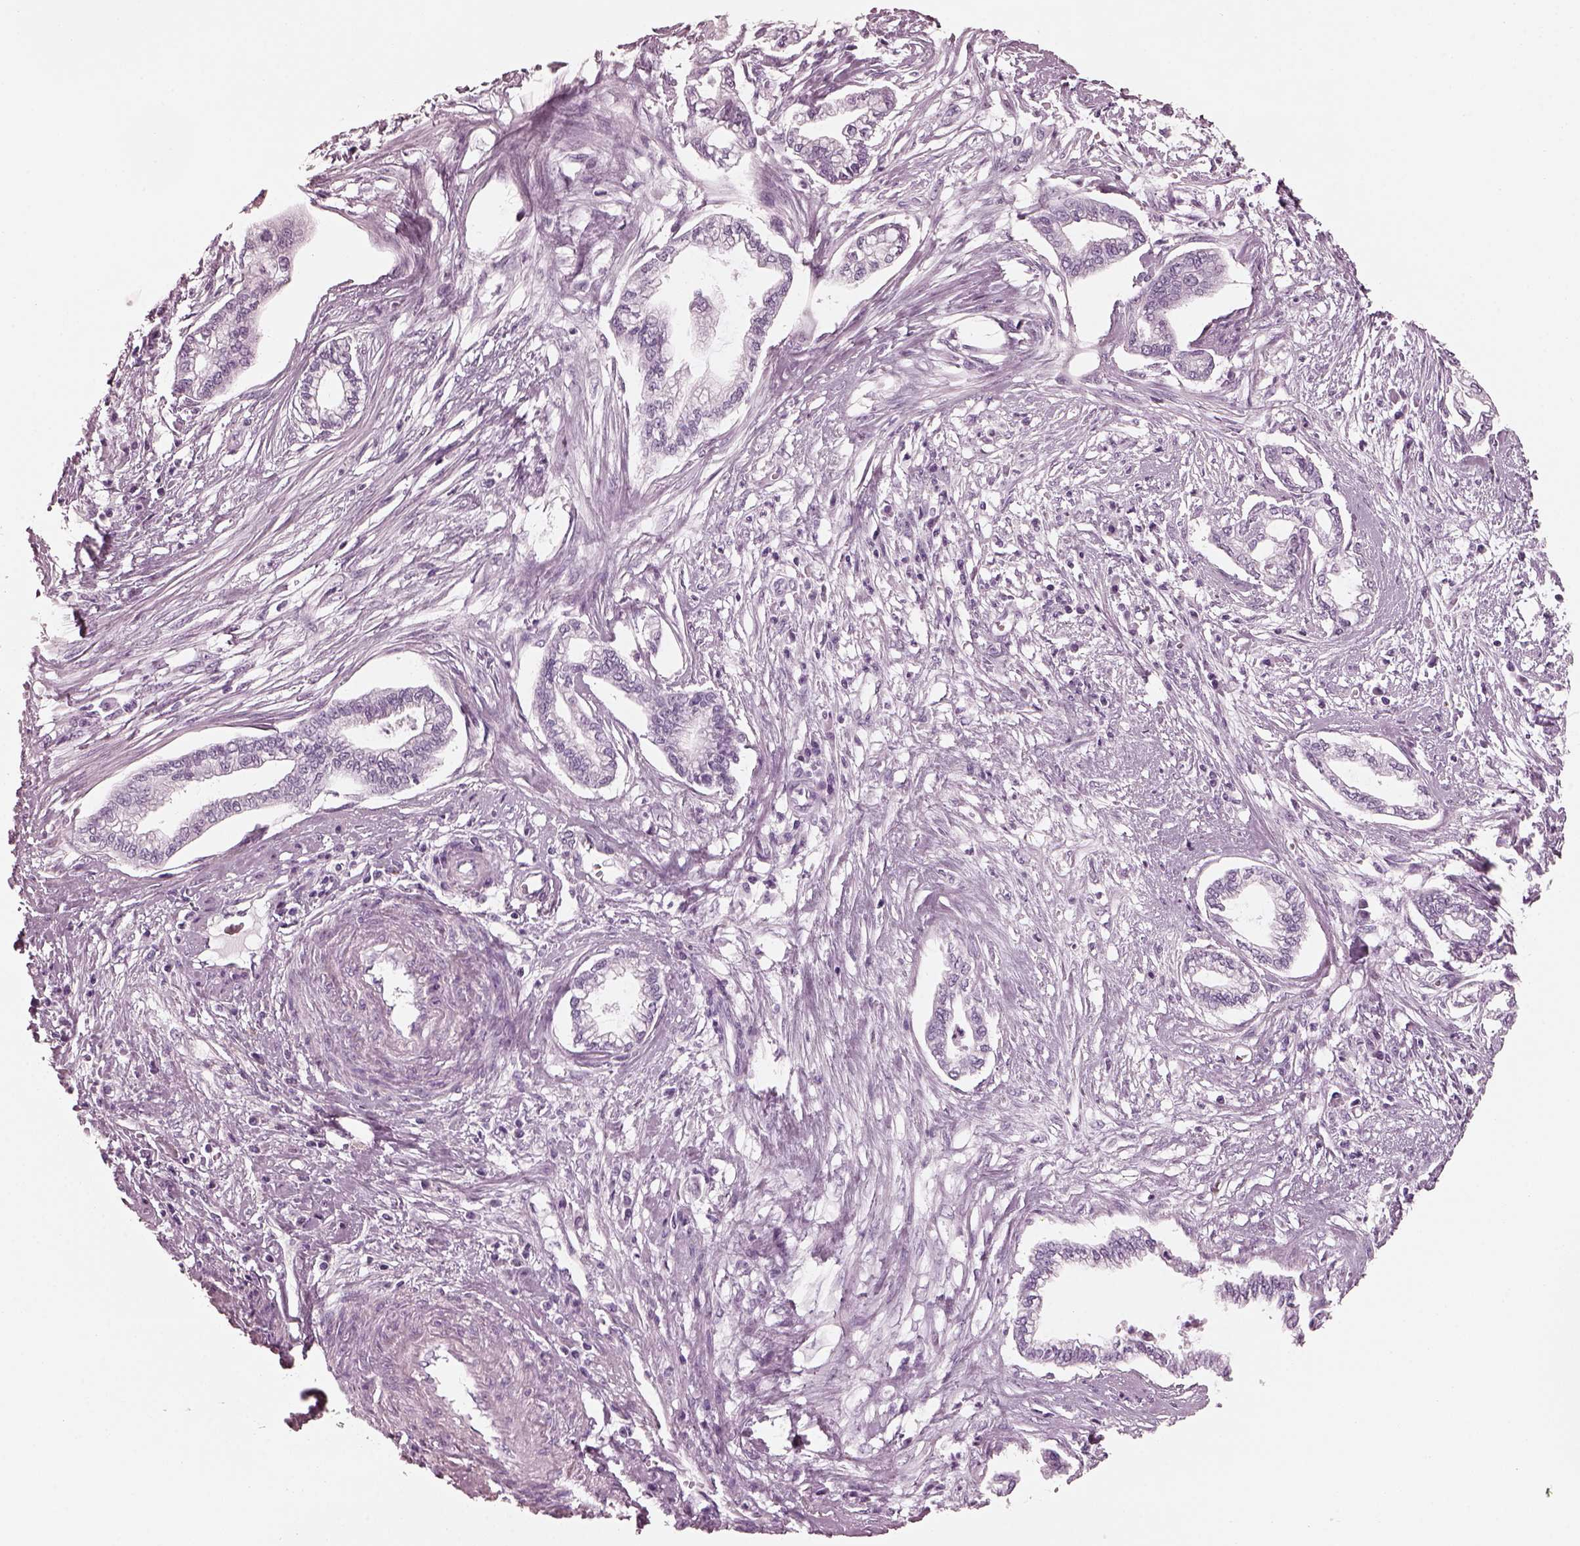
{"staining": {"intensity": "negative", "quantity": "none", "location": "none"}, "tissue": "cervical cancer", "cell_type": "Tumor cells", "image_type": "cancer", "snomed": [{"axis": "morphology", "description": "Adenocarcinoma, NOS"}, {"axis": "topography", "description": "Cervix"}], "caption": "Adenocarcinoma (cervical) was stained to show a protein in brown. There is no significant positivity in tumor cells.", "gene": "FABP9", "patient": {"sex": "female", "age": 62}}